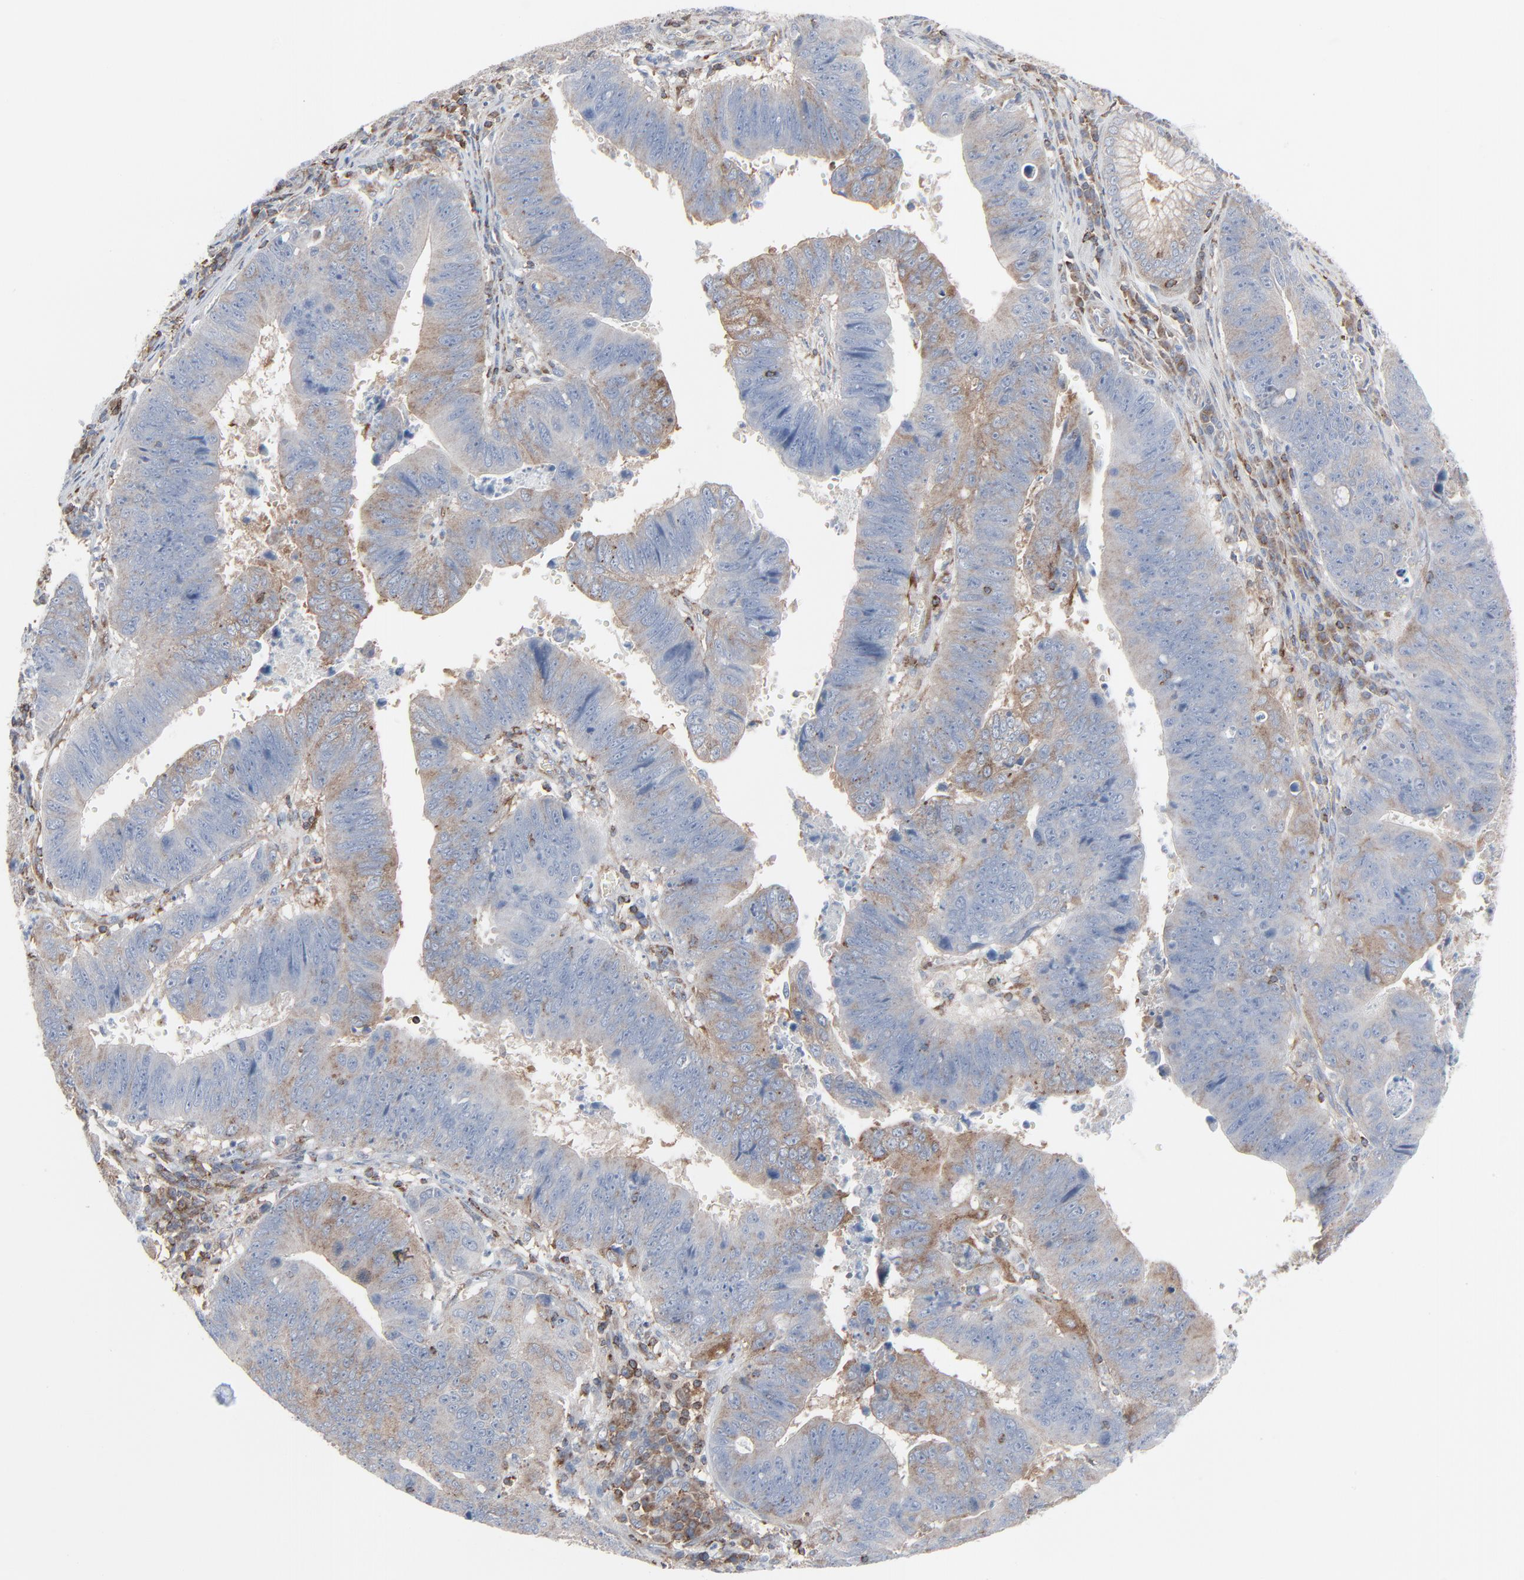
{"staining": {"intensity": "moderate", "quantity": "25%-75%", "location": "cytoplasmic/membranous"}, "tissue": "stomach cancer", "cell_type": "Tumor cells", "image_type": "cancer", "snomed": [{"axis": "morphology", "description": "Adenocarcinoma, NOS"}, {"axis": "topography", "description": "Stomach"}], "caption": "Approximately 25%-75% of tumor cells in human stomach cancer (adenocarcinoma) exhibit moderate cytoplasmic/membranous protein staining as visualized by brown immunohistochemical staining.", "gene": "OPTN", "patient": {"sex": "male", "age": 59}}